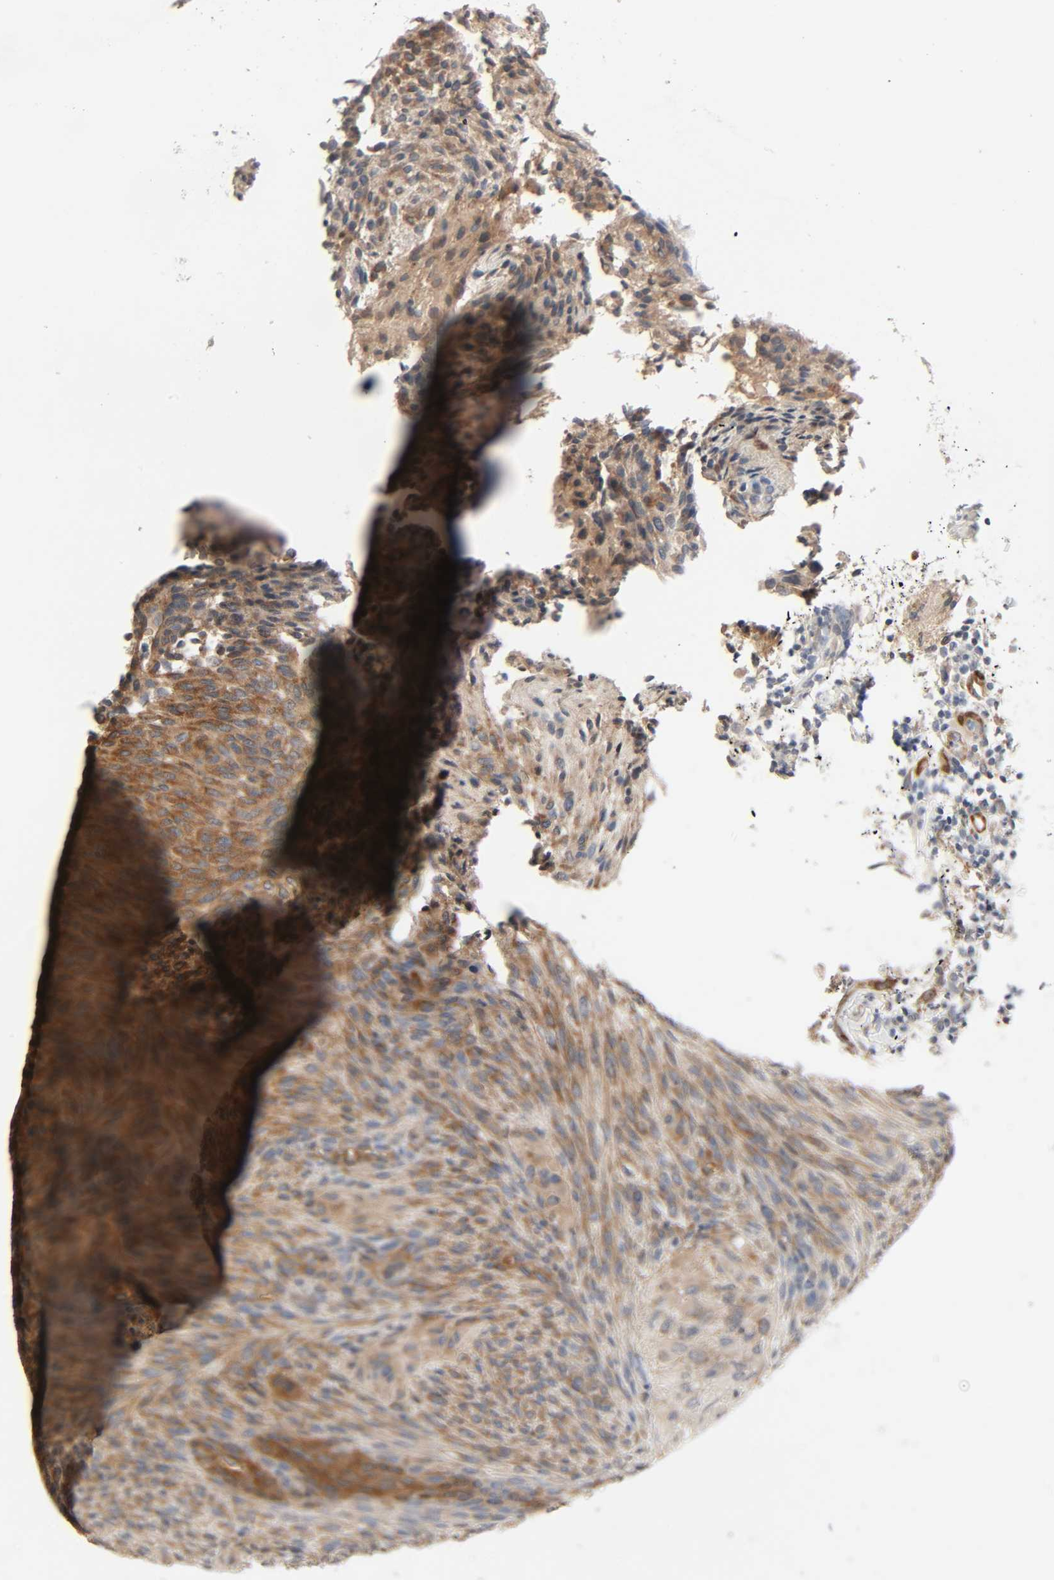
{"staining": {"intensity": "moderate", "quantity": ">75%", "location": "cytoplasmic/membranous"}, "tissue": "glioma", "cell_type": "Tumor cells", "image_type": "cancer", "snomed": [{"axis": "morphology", "description": "Glioma, malignant, High grade"}, {"axis": "topography", "description": "Cerebral cortex"}], "caption": "Protein staining by IHC exhibits moderate cytoplasmic/membranous staining in approximately >75% of tumor cells in malignant glioma (high-grade).", "gene": "PTK2", "patient": {"sex": "female", "age": 55}}